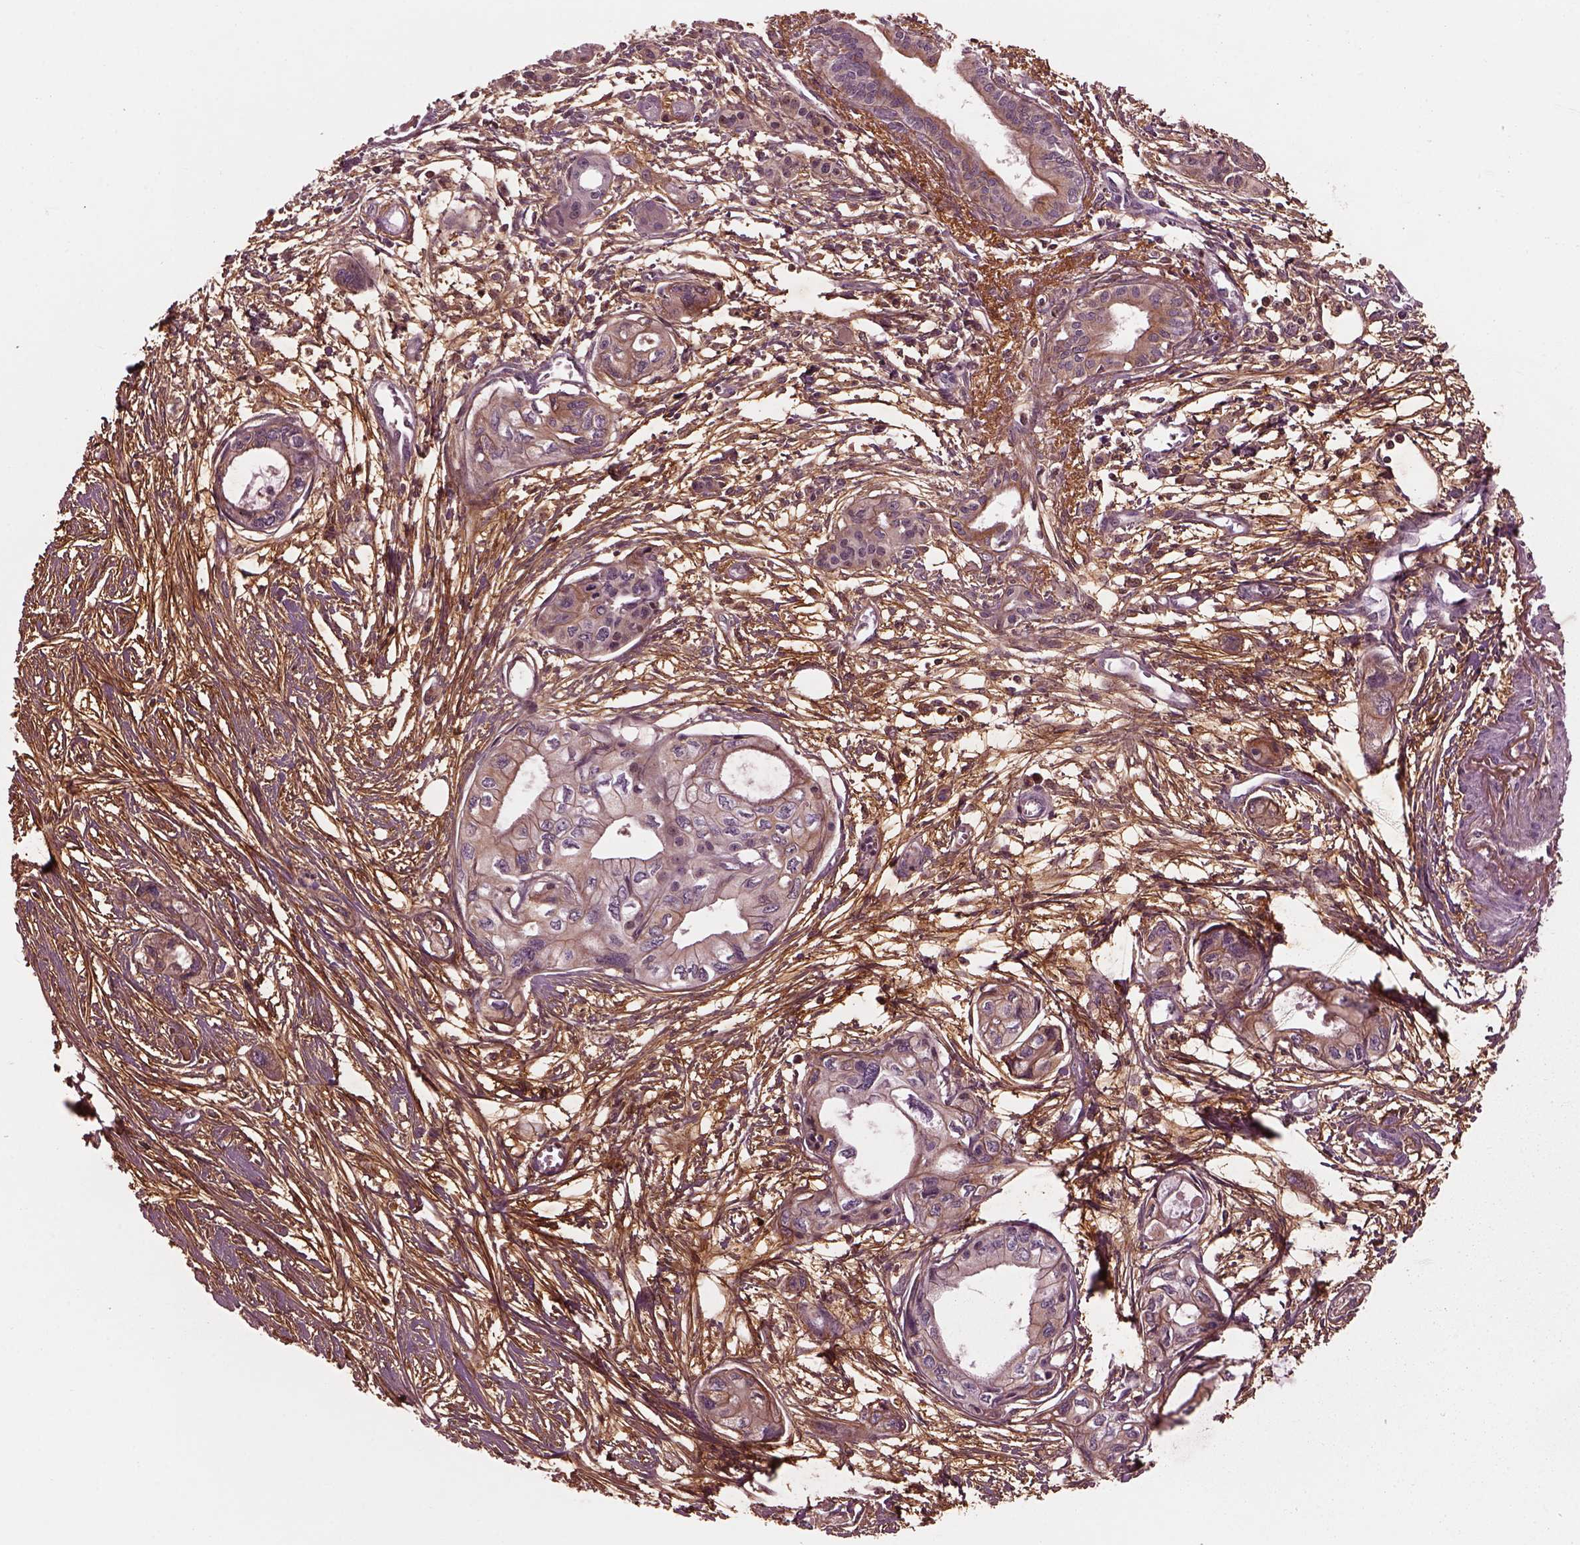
{"staining": {"intensity": "weak", "quantity": "25%-75%", "location": "cytoplasmic/membranous"}, "tissue": "pancreatic cancer", "cell_type": "Tumor cells", "image_type": "cancer", "snomed": [{"axis": "morphology", "description": "Adenocarcinoma, NOS"}, {"axis": "topography", "description": "Pancreas"}], "caption": "Pancreatic cancer stained with DAB (3,3'-diaminobenzidine) immunohistochemistry (IHC) exhibits low levels of weak cytoplasmic/membranous positivity in approximately 25%-75% of tumor cells. (Stains: DAB in brown, nuclei in blue, Microscopy: brightfield microscopy at high magnification).", "gene": "EFEMP1", "patient": {"sex": "female", "age": 76}}